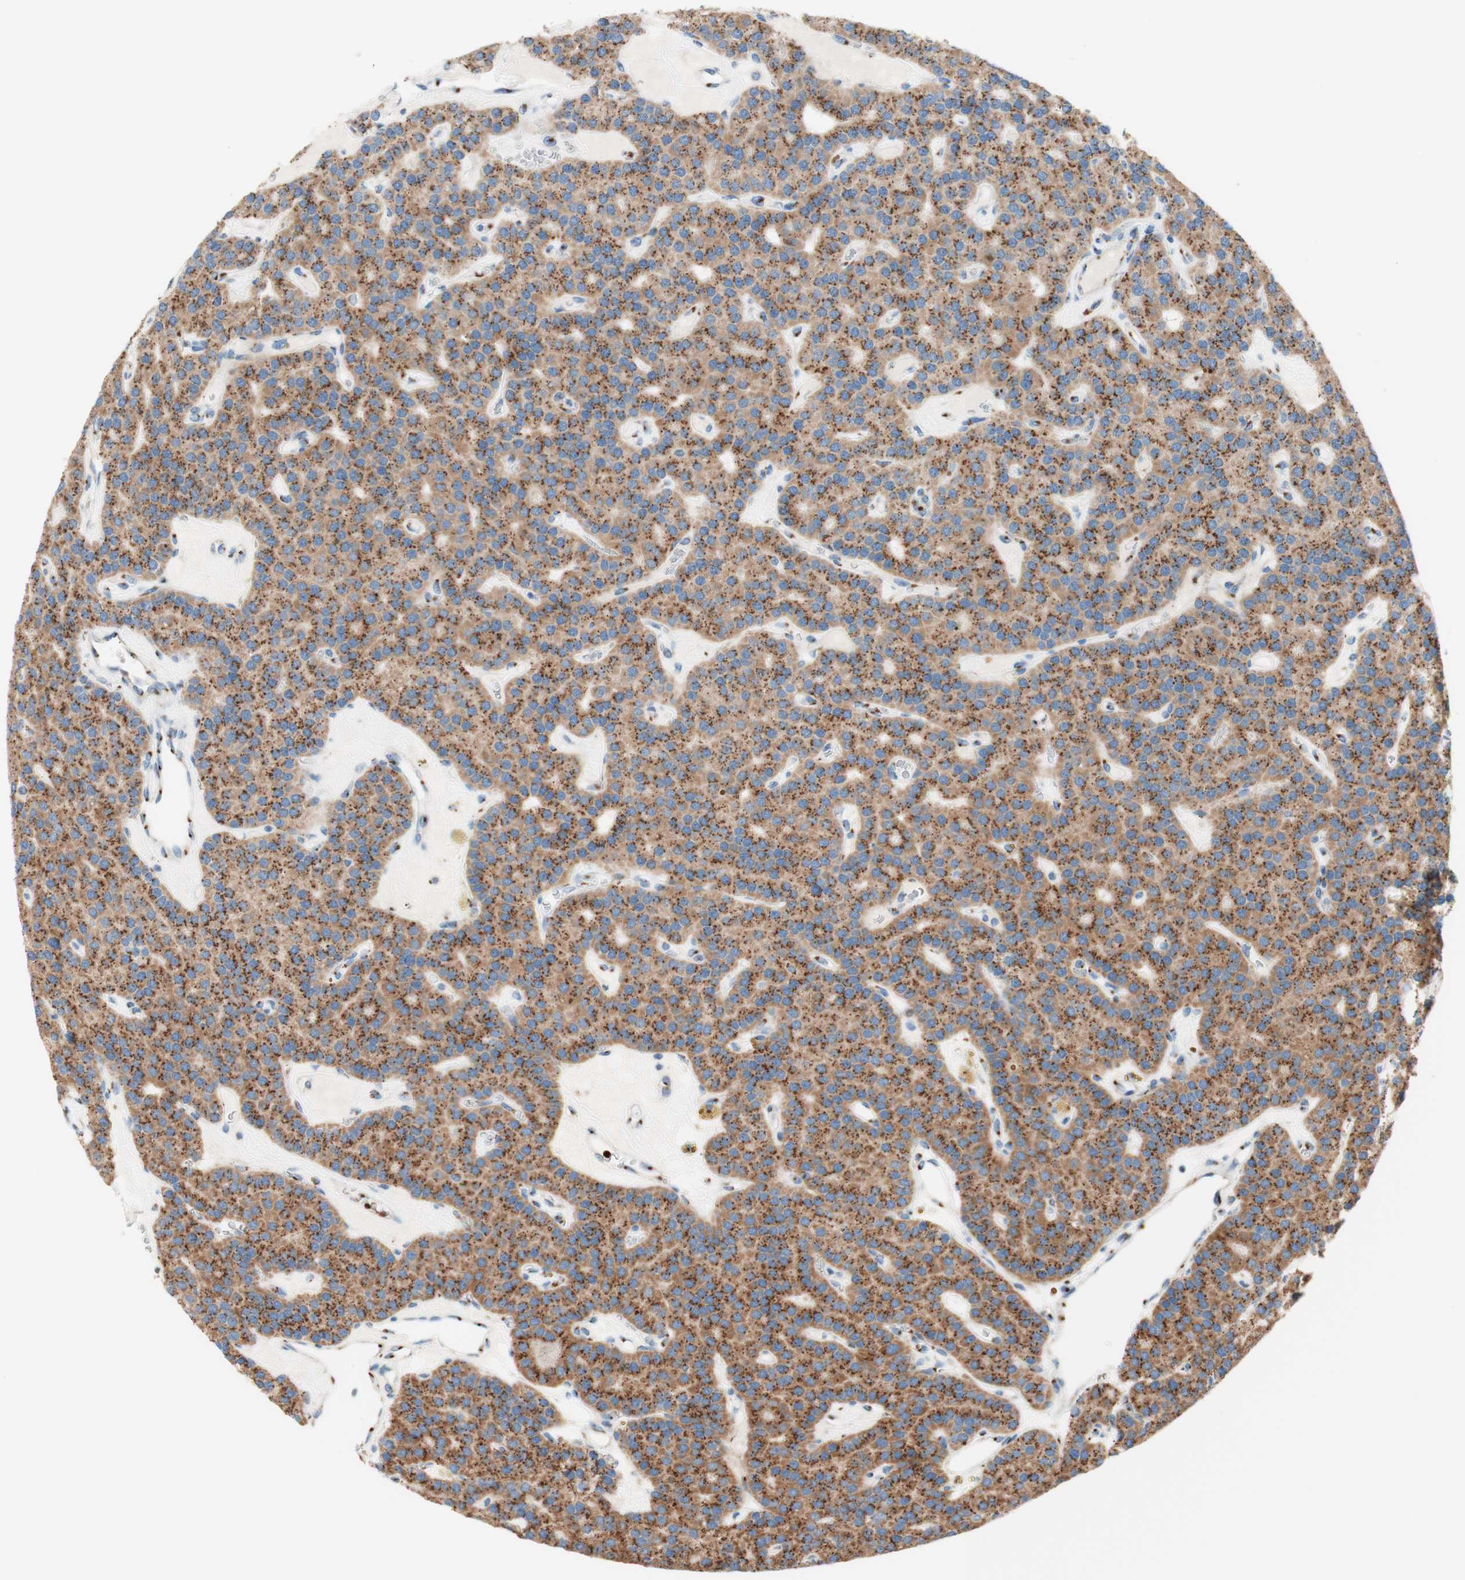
{"staining": {"intensity": "strong", "quantity": ">75%", "location": "cytoplasmic/membranous"}, "tissue": "parathyroid gland", "cell_type": "Glandular cells", "image_type": "normal", "snomed": [{"axis": "morphology", "description": "Normal tissue, NOS"}, {"axis": "morphology", "description": "Adenoma, NOS"}, {"axis": "topography", "description": "Parathyroid gland"}], "caption": "Strong cytoplasmic/membranous positivity is seen in approximately >75% of glandular cells in unremarkable parathyroid gland. (DAB IHC with brightfield microscopy, high magnification).", "gene": "GOLGB1", "patient": {"sex": "female", "age": 86}}